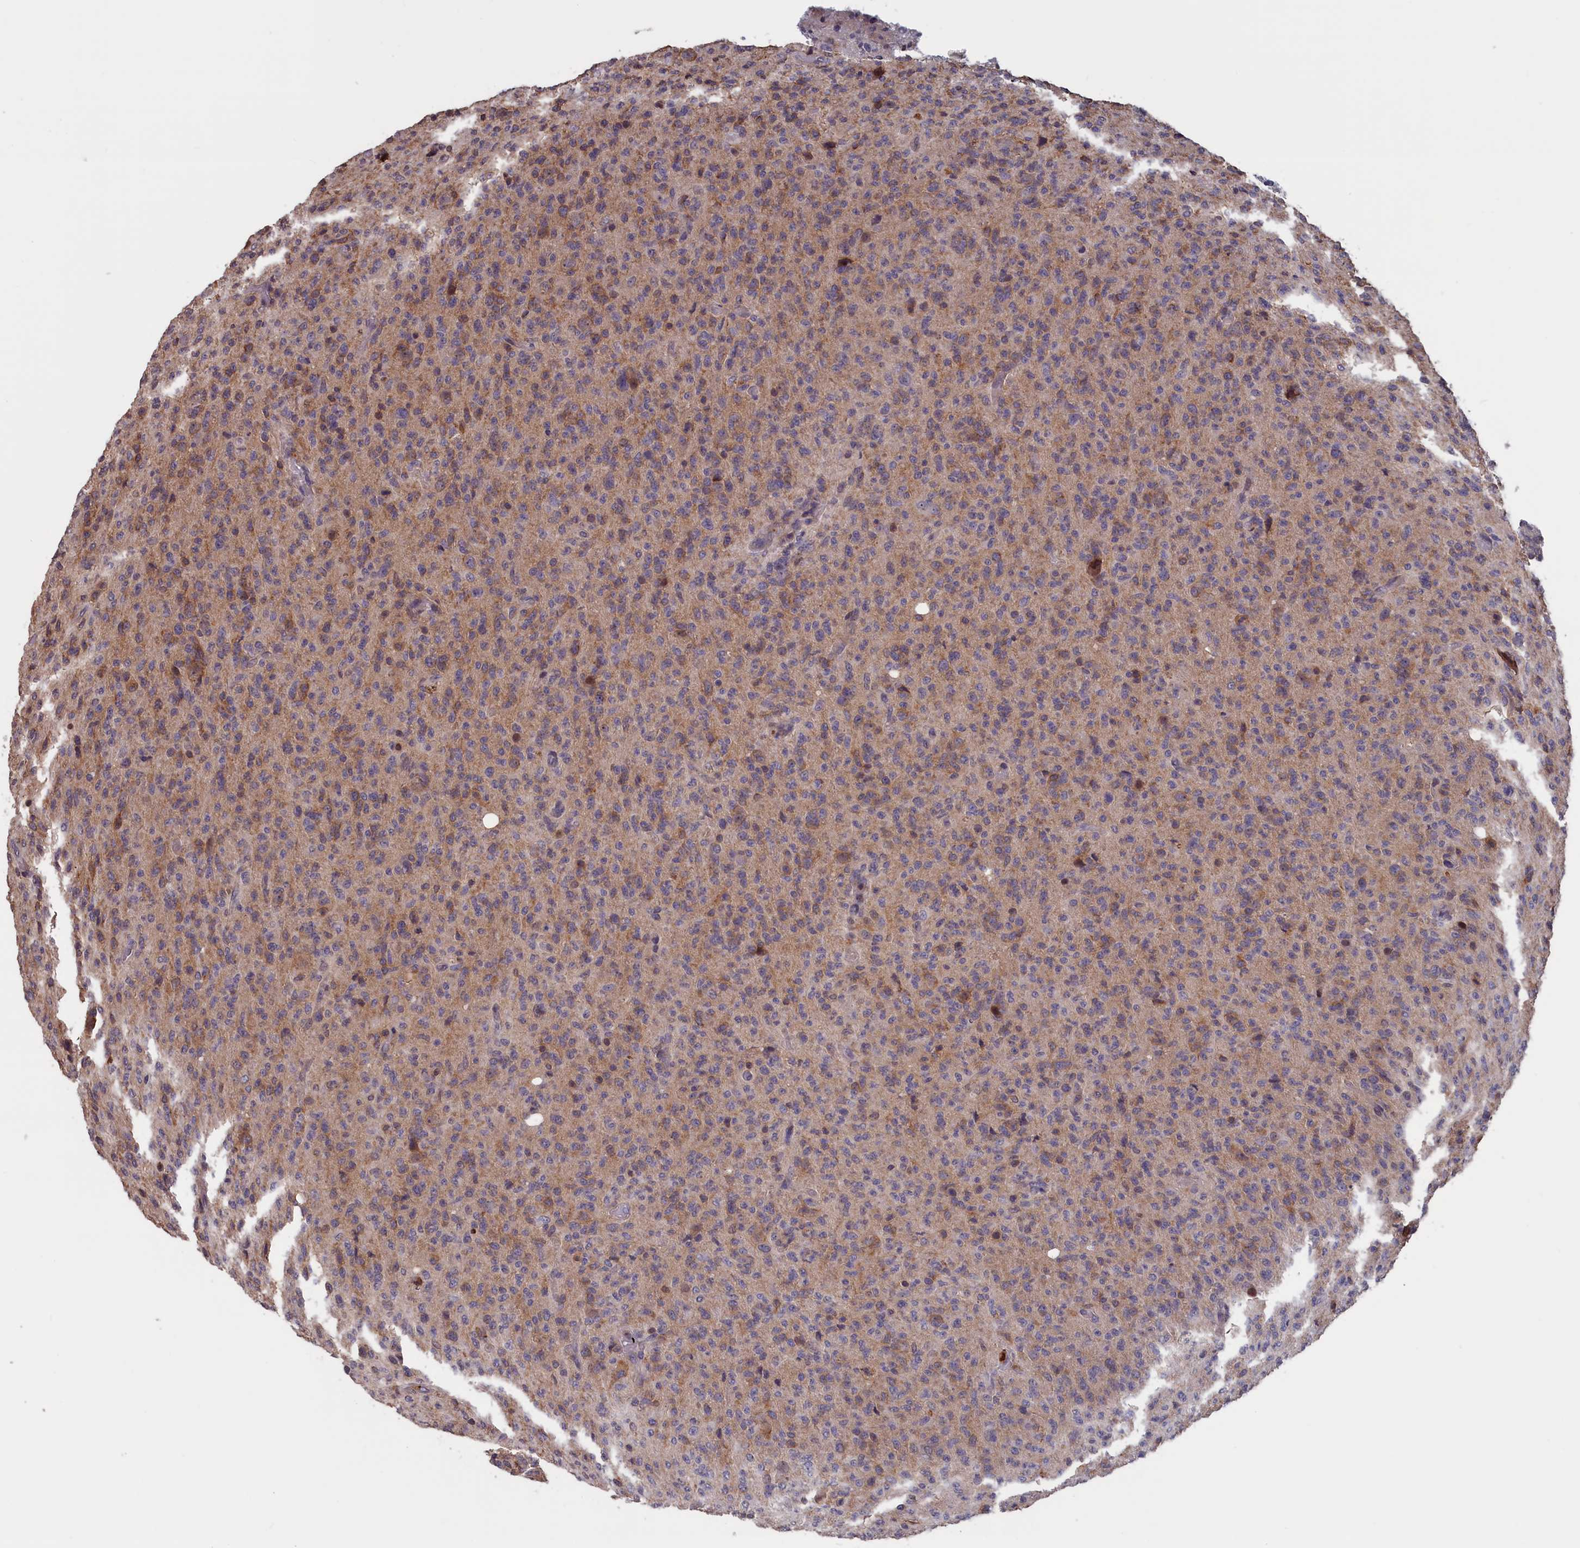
{"staining": {"intensity": "weak", "quantity": "25%-75%", "location": "cytoplasmic/membranous"}, "tissue": "glioma", "cell_type": "Tumor cells", "image_type": "cancer", "snomed": [{"axis": "morphology", "description": "Glioma, malignant, High grade"}, {"axis": "topography", "description": "Brain"}], "caption": "Human glioma stained for a protein (brown) reveals weak cytoplasmic/membranous positive staining in about 25%-75% of tumor cells.", "gene": "CACTIN", "patient": {"sex": "female", "age": 57}}